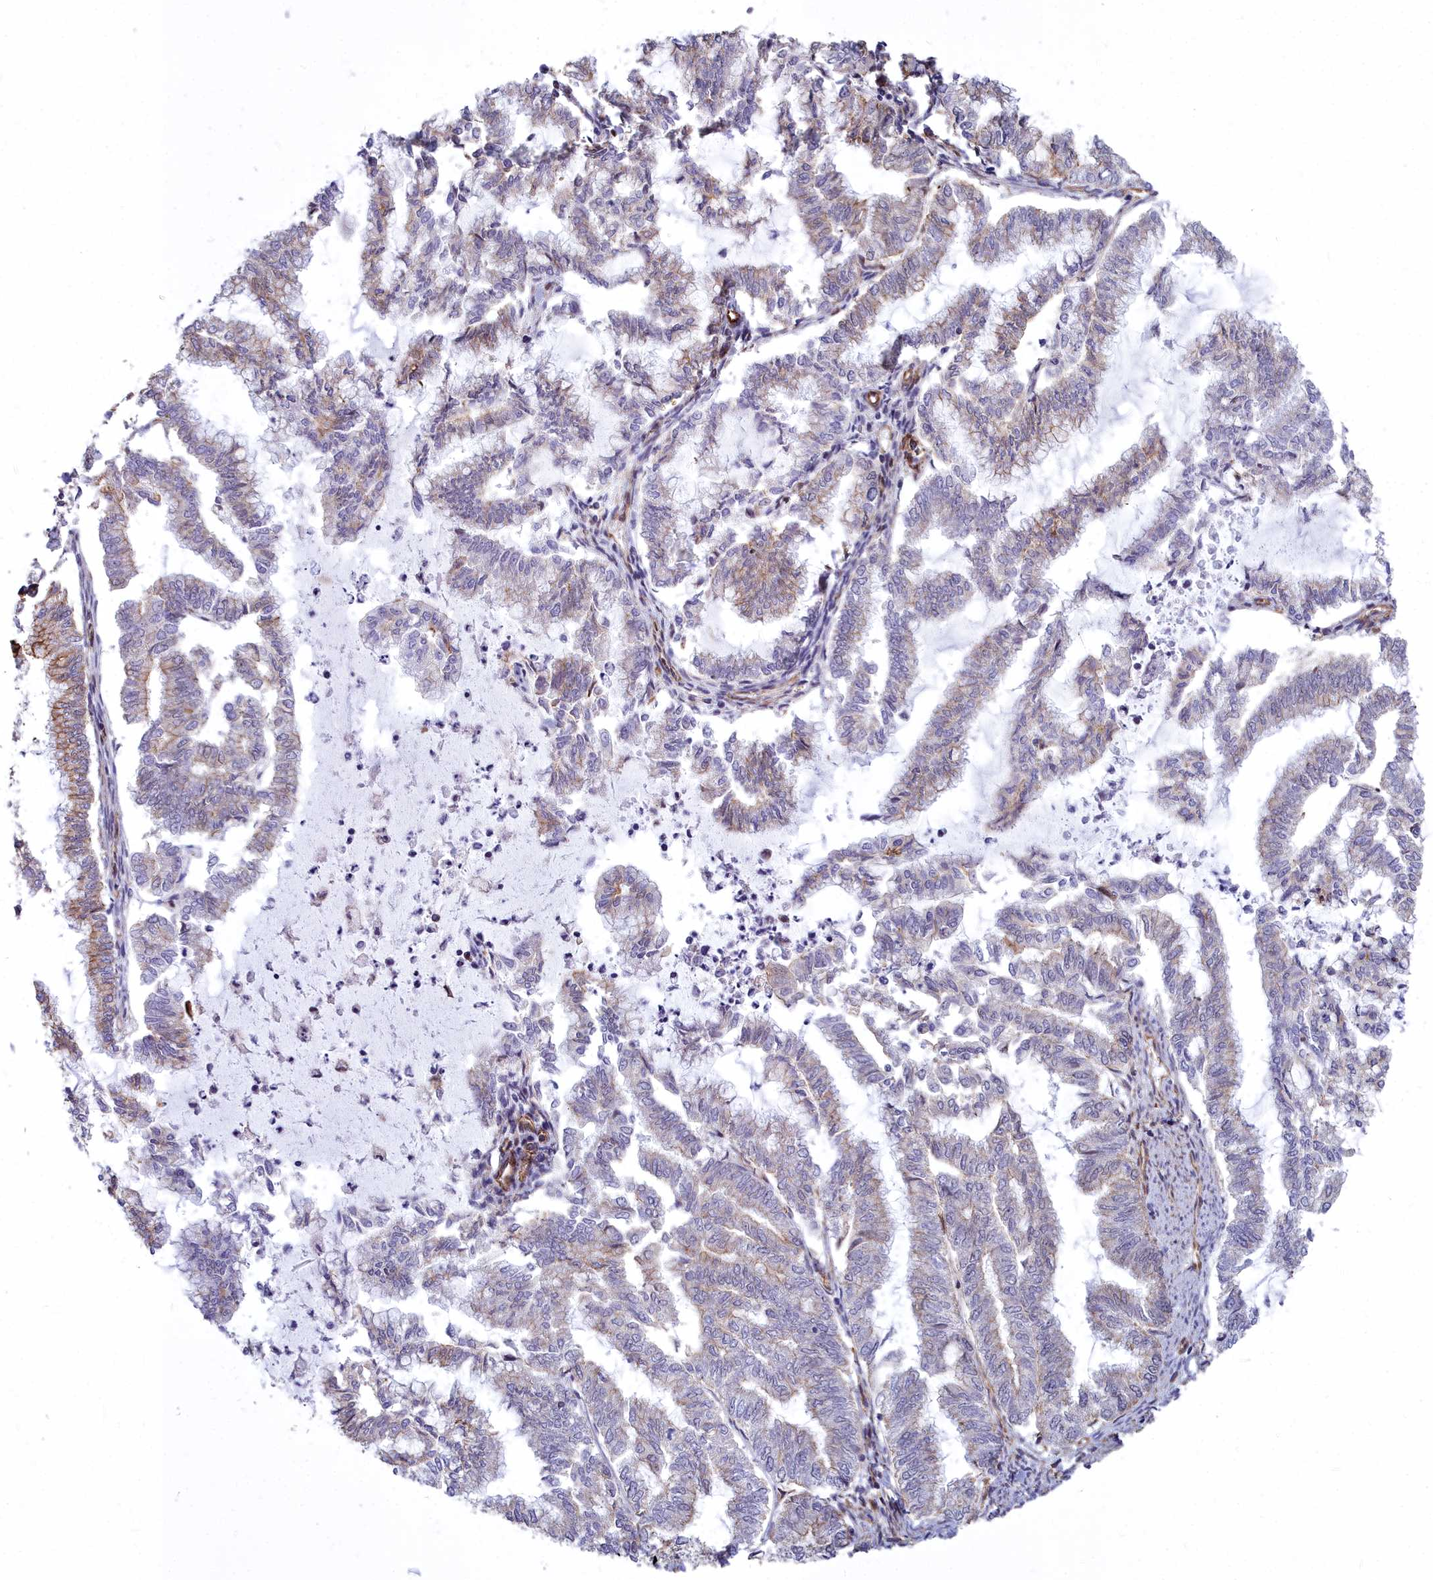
{"staining": {"intensity": "weak", "quantity": "<25%", "location": "cytoplasmic/membranous"}, "tissue": "endometrial cancer", "cell_type": "Tumor cells", "image_type": "cancer", "snomed": [{"axis": "morphology", "description": "Adenocarcinoma, NOS"}, {"axis": "topography", "description": "Endometrium"}], "caption": "The image demonstrates no staining of tumor cells in endometrial cancer.", "gene": "YJU2", "patient": {"sex": "female", "age": 79}}